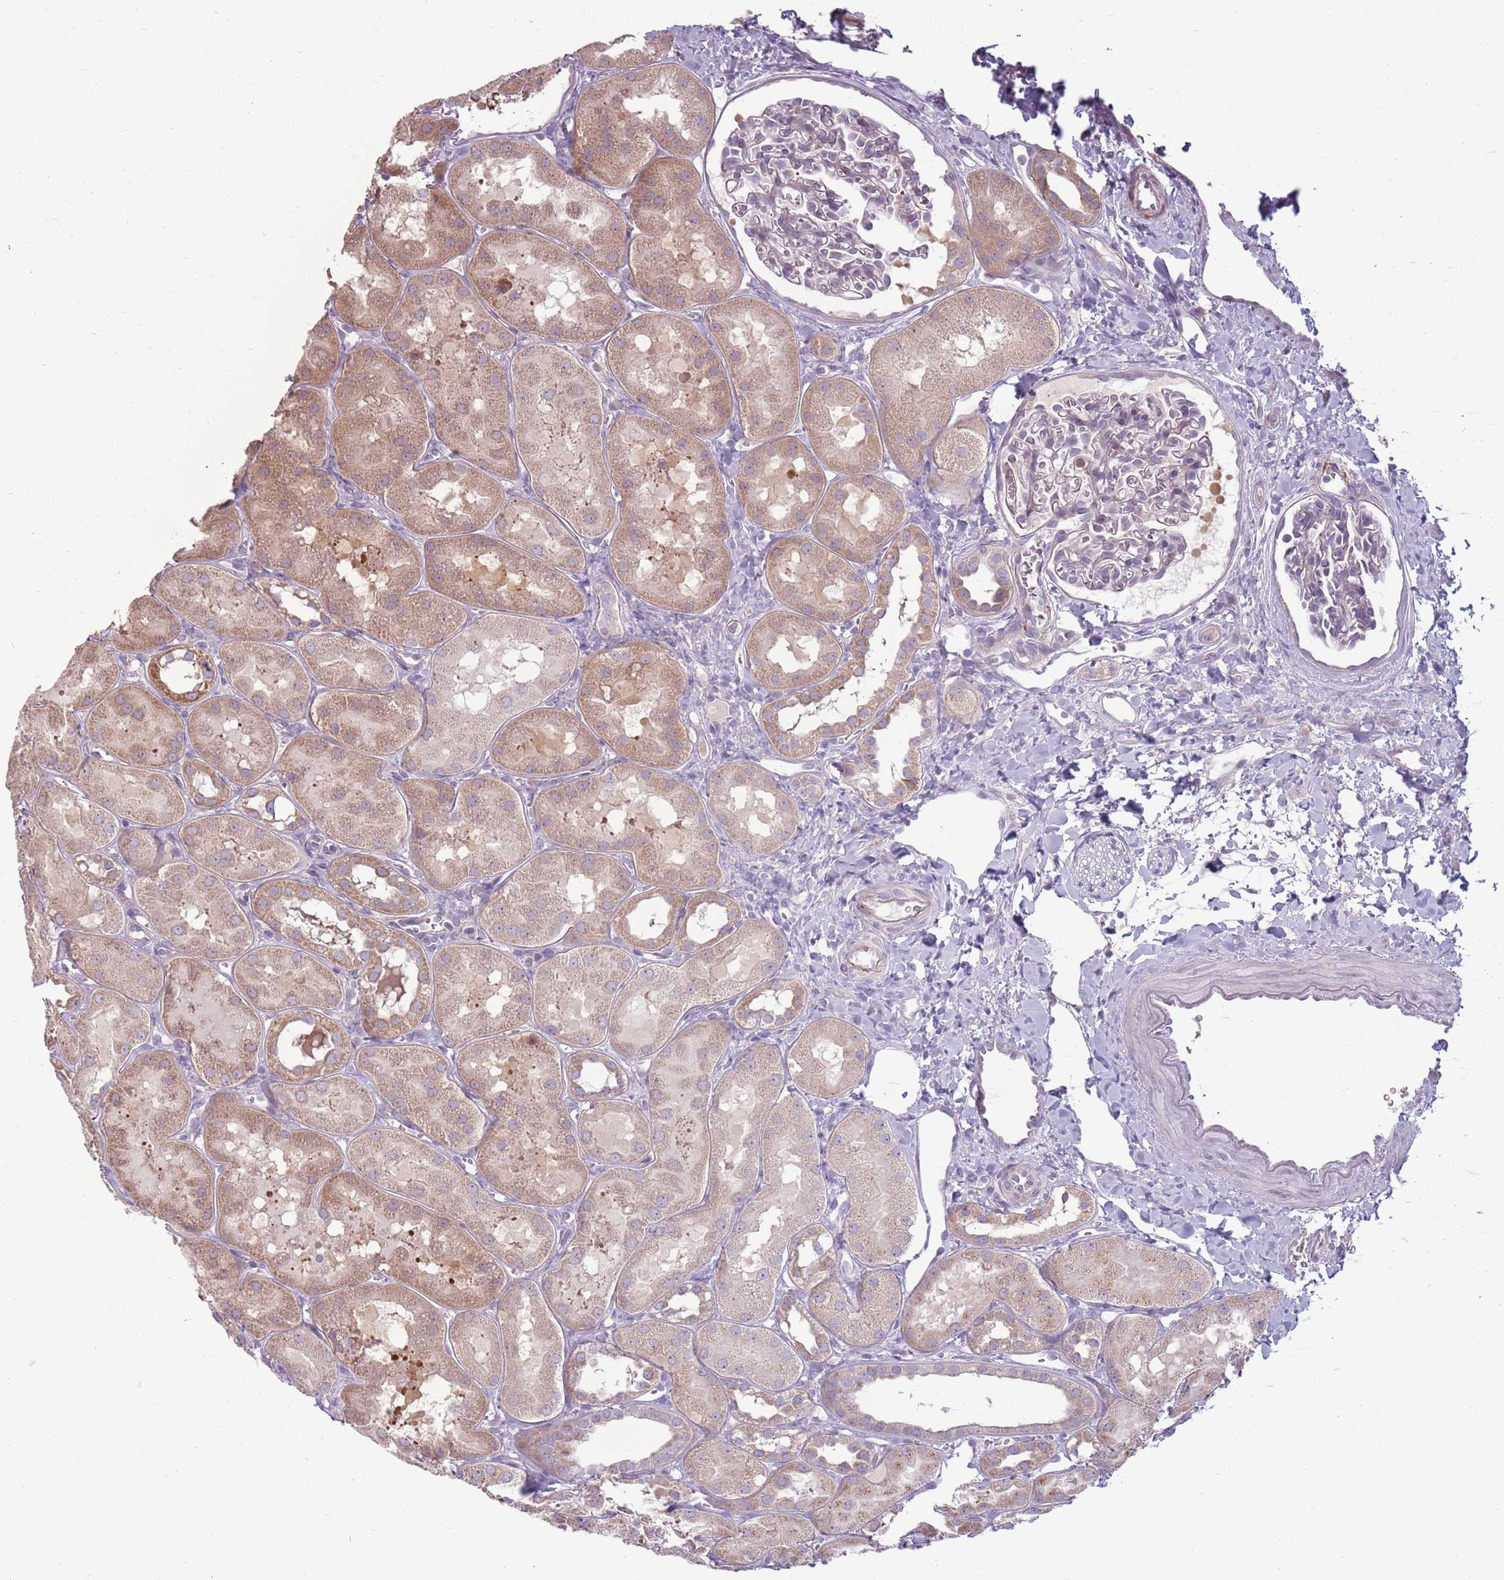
{"staining": {"intensity": "negative", "quantity": "none", "location": "none"}, "tissue": "kidney", "cell_type": "Cells in glomeruli", "image_type": "normal", "snomed": [{"axis": "morphology", "description": "Normal tissue, NOS"}, {"axis": "topography", "description": "Kidney"}, {"axis": "topography", "description": "Urinary bladder"}], "caption": "Immunohistochemistry of unremarkable human kidney exhibits no staining in cells in glomeruli.", "gene": "HSPA14", "patient": {"sex": "male", "age": 16}}